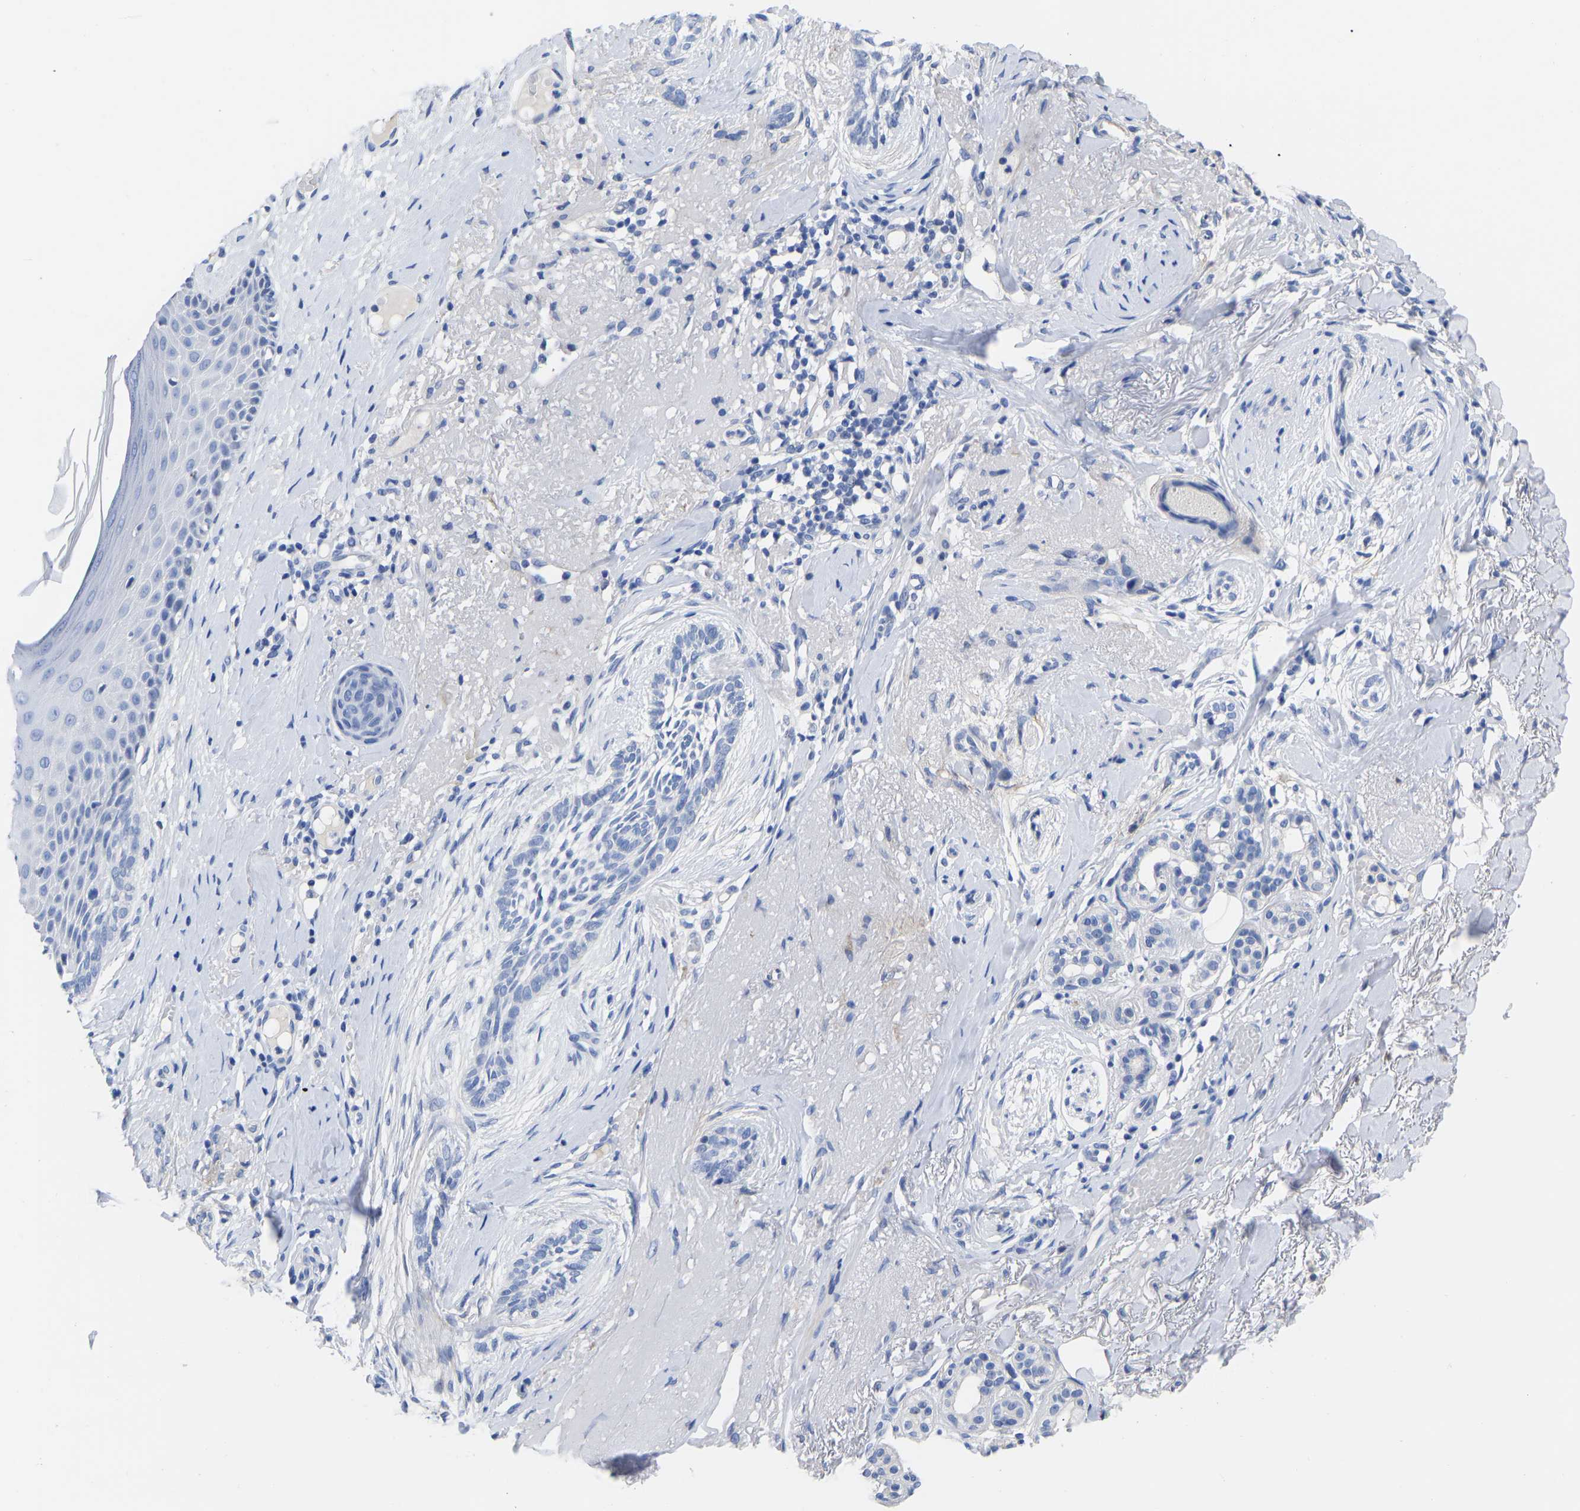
{"staining": {"intensity": "negative", "quantity": "none", "location": "none"}, "tissue": "skin cancer", "cell_type": "Tumor cells", "image_type": "cancer", "snomed": [{"axis": "morphology", "description": "Basal cell carcinoma"}, {"axis": "topography", "description": "Skin"}], "caption": "DAB immunohistochemical staining of human skin cancer displays no significant expression in tumor cells.", "gene": "GPA33", "patient": {"sex": "female", "age": 88}}